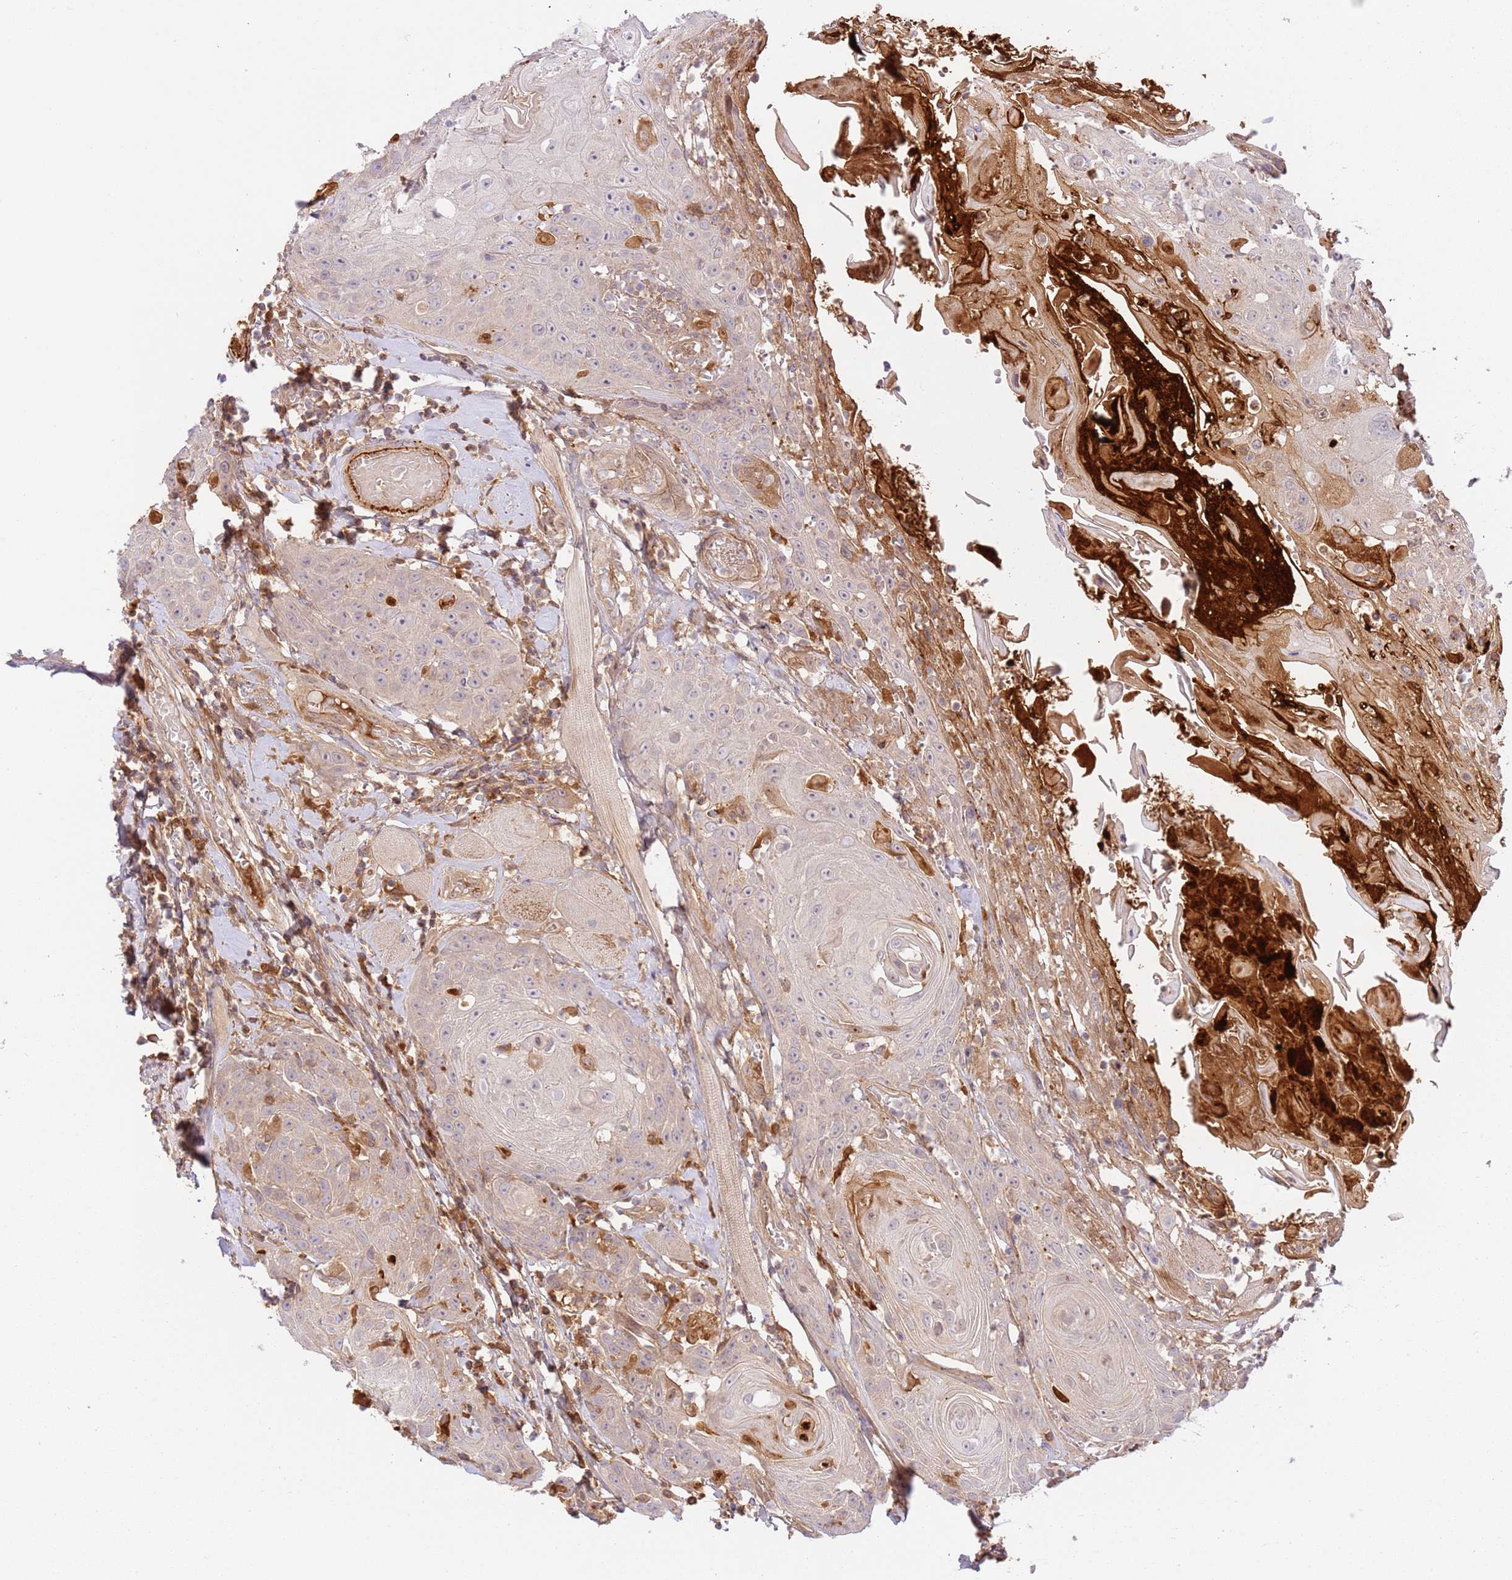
{"staining": {"intensity": "negative", "quantity": "none", "location": "none"}, "tissue": "head and neck cancer", "cell_type": "Tumor cells", "image_type": "cancer", "snomed": [{"axis": "morphology", "description": "Squamous cell carcinoma, NOS"}, {"axis": "topography", "description": "Head-Neck"}], "caption": "High magnification brightfield microscopy of head and neck squamous cell carcinoma stained with DAB (brown) and counterstained with hematoxylin (blue): tumor cells show no significant positivity.", "gene": "C8G", "patient": {"sex": "female", "age": 59}}